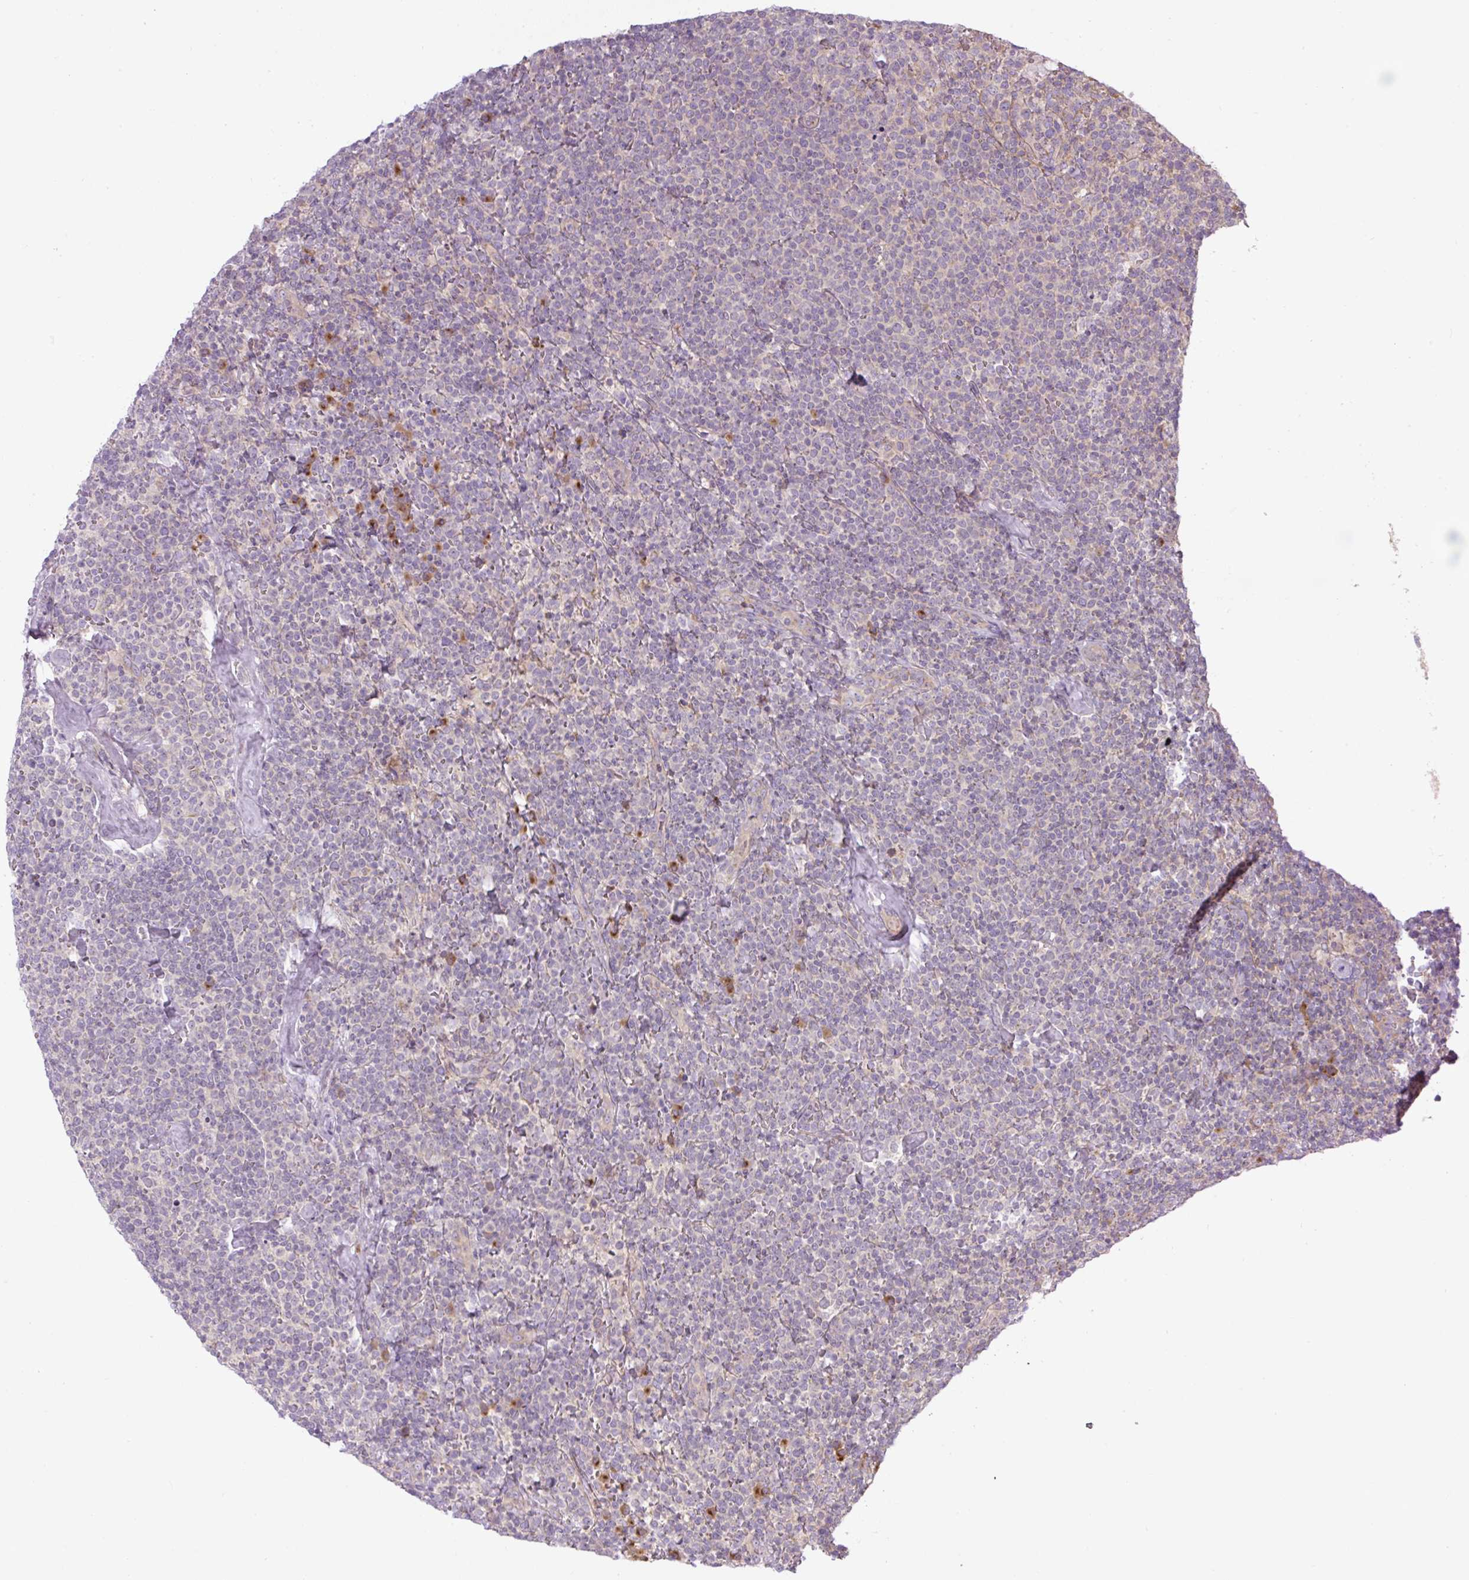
{"staining": {"intensity": "negative", "quantity": "none", "location": "none"}, "tissue": "lymphoma", "cell_type": "Tumor cells", "image_type": "cancer", "snomed": [{"axis": "morphology", "description": "Malignant lymphoma, non-Hodgkin's type, High grade"}, {"axis": "topography", "description": "Lymph node"}], "caption": "High power microscopy photomicrograph of an immunohistochemistry (IHC) micrograph of high-grade malignant lymphoma, non-Hodgkin's type, revealing no significant expression in tumor cells.", "gene": "MLX", "patient": {"sex": "male", "age": 61}}